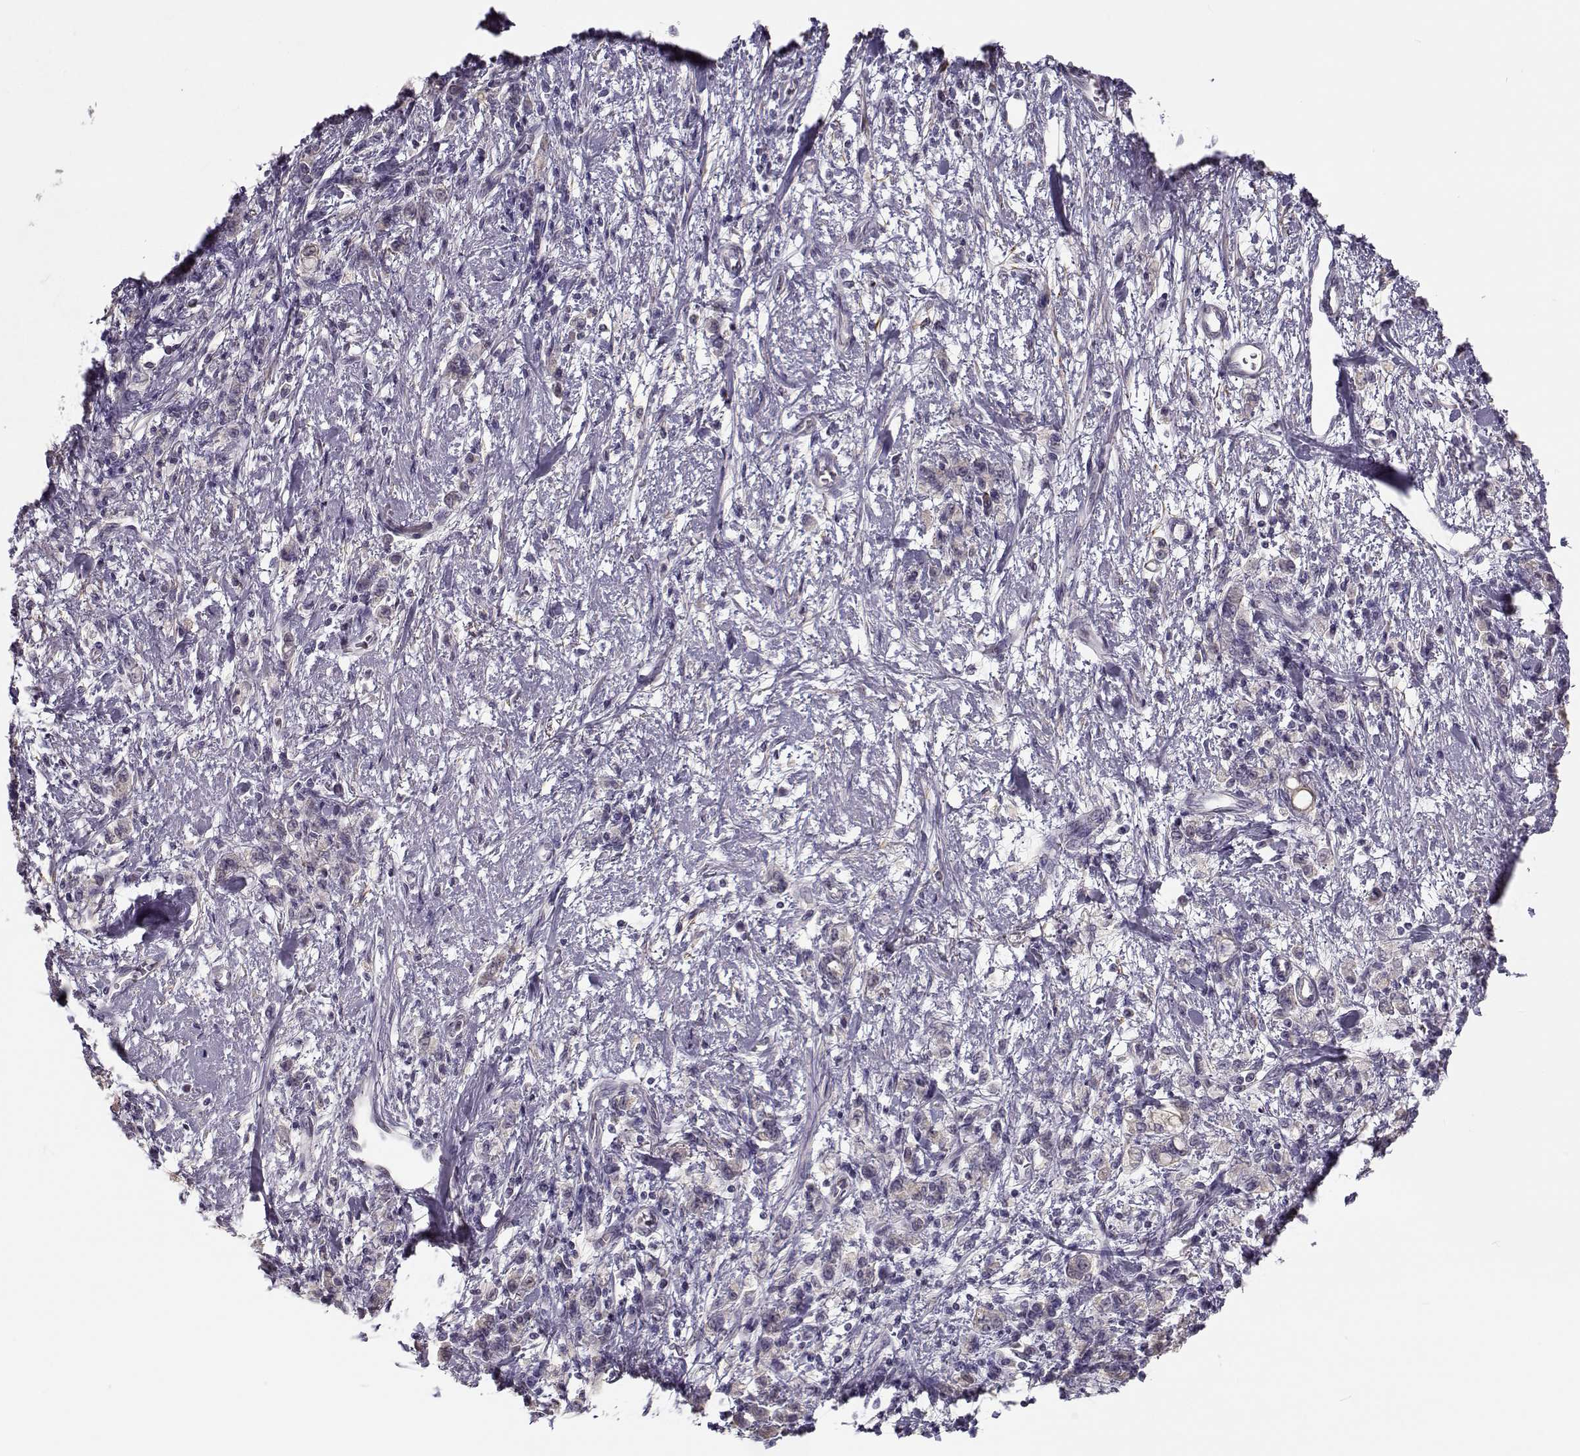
{"staining": {"intensity": "negative", "quantity": "none", "location": "none"}, "tissue": "stomach cancer", "cell_type": "Tumor cells", "image_type": "cancer", "snomed": [{"axis": "morphology", "description": "Adenocarcinoma, NOS"}, {"axis": "topography", "description": "Stomach"}], "caption": "Immunohistochemistry photomicrograph of neoplastic tissue: adenocarcinoma (stomach) stained with DAB (3,3'-diaminobenzidine) demonstrates no significant protein expression in tumor cells.", "gene": "TMEM145", "patient": {"sex": "male", "age": 77}}